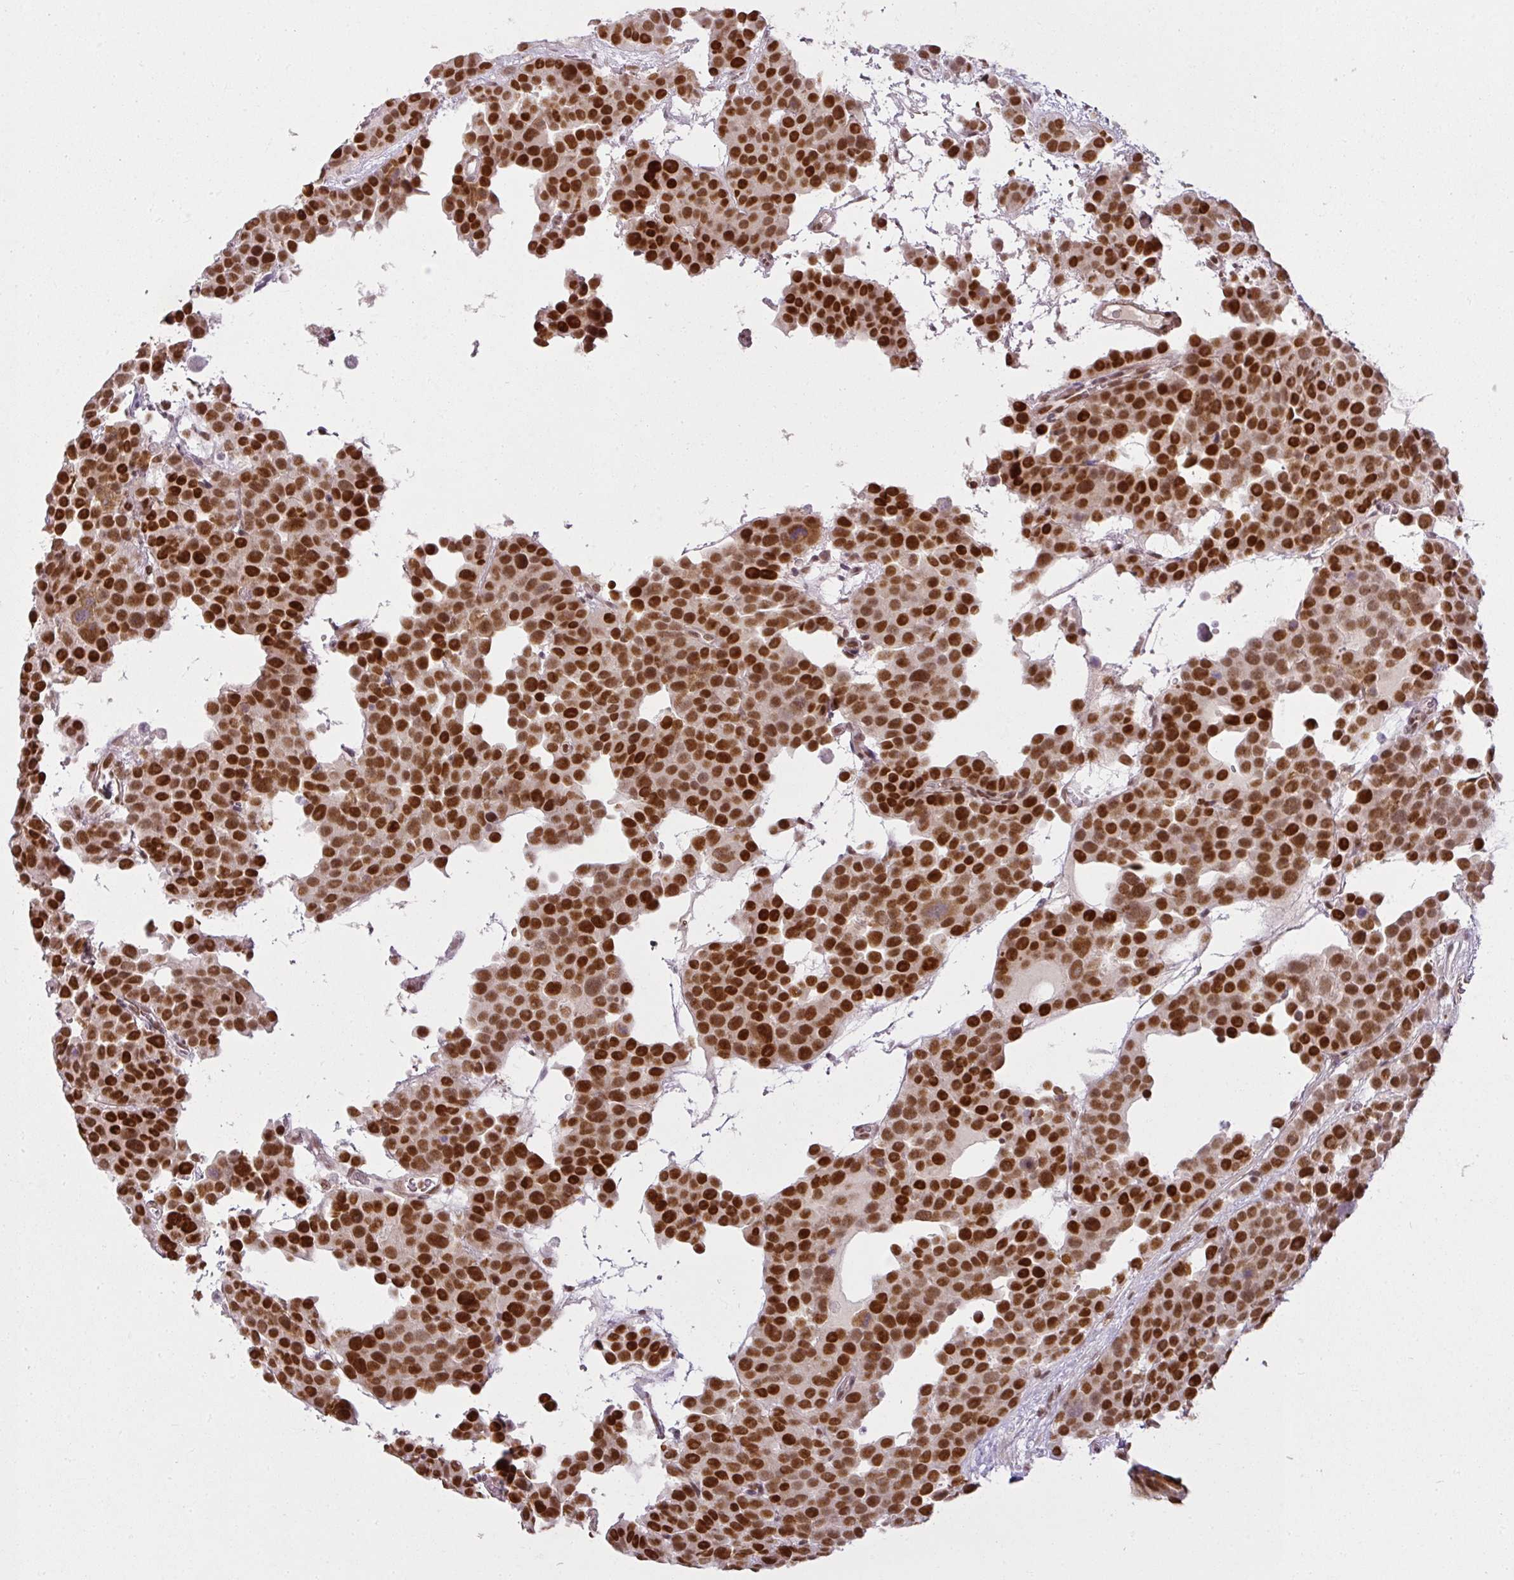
{"staining": {"intensity": "strong", "quantity": ">75%", "location": "nuclear"}, "tissue": "testis cancer", "cell_type": "Tumor cells", "image_type": "cancer", "snomed": [{"axis": "morphology", "description": "Seminoma, NOS"}, {"axis": "topography", "description": "Testis"}], "caption": "DAB immunohistochemical staining of human seminoma (testis) exhibits strong nuclear protein staining in about >75% of tumor cells.", "gene": "GPRIN2", "patient": {"sex": "male", "age": 71}}